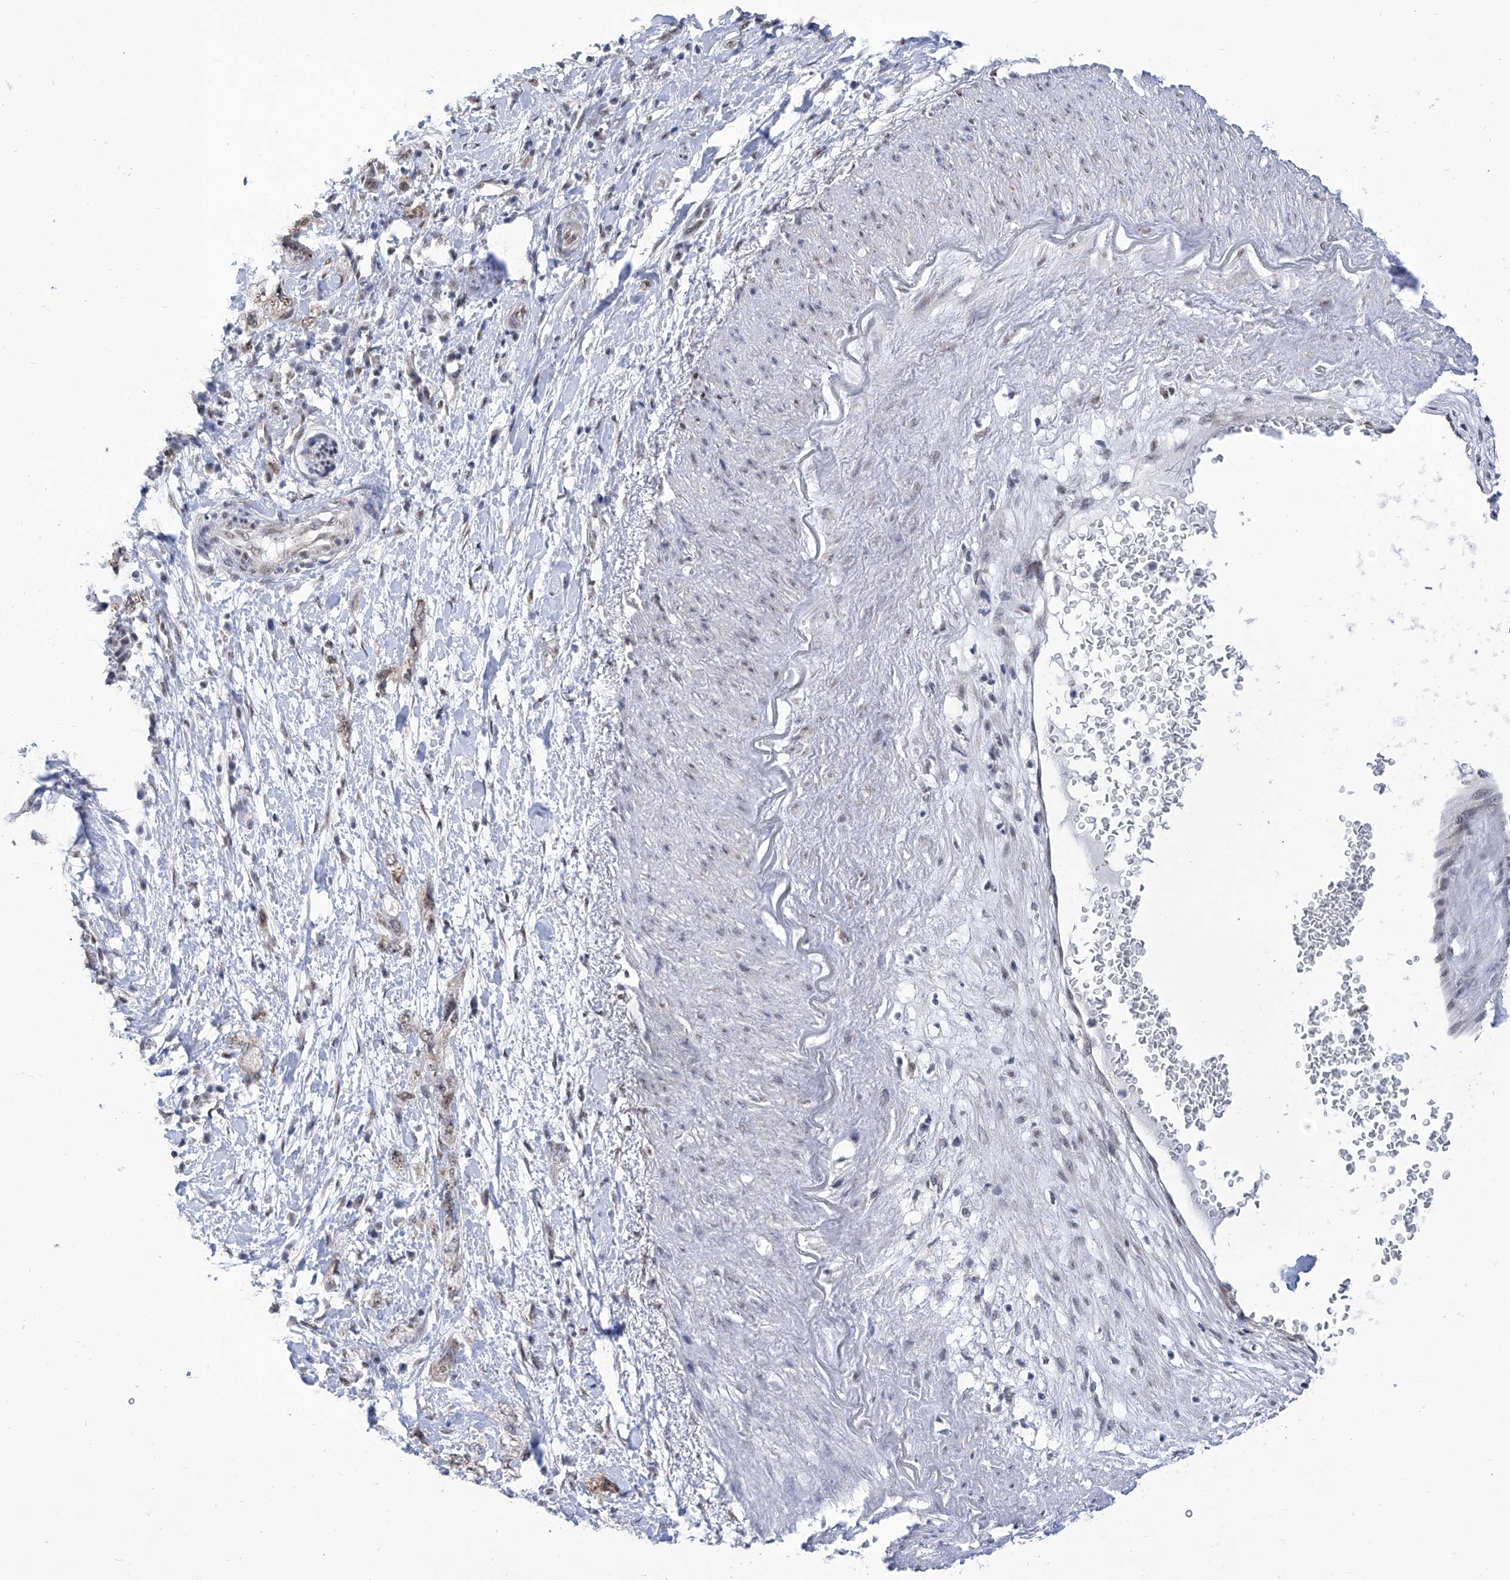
{"staining": {"intensity": "weak", "quantity": ">75%", "location": "nuclear"}, "tissue": "pancreatic cancer", "cell_type": "Tumor cells", "image_type": "cancer", "snomed": [{"axis": "morphology", "description": "Adenocarcinoma, NOS"}, {"axis": "topography", "description": "Pancreas"}], "caption": "Protein analysis of pancreatic cancer tissue exhibits weak nuclear positivity in about >75% of tumor cells.", "gene": "SART1", "patient": {"sex": "female", "age": 73}}